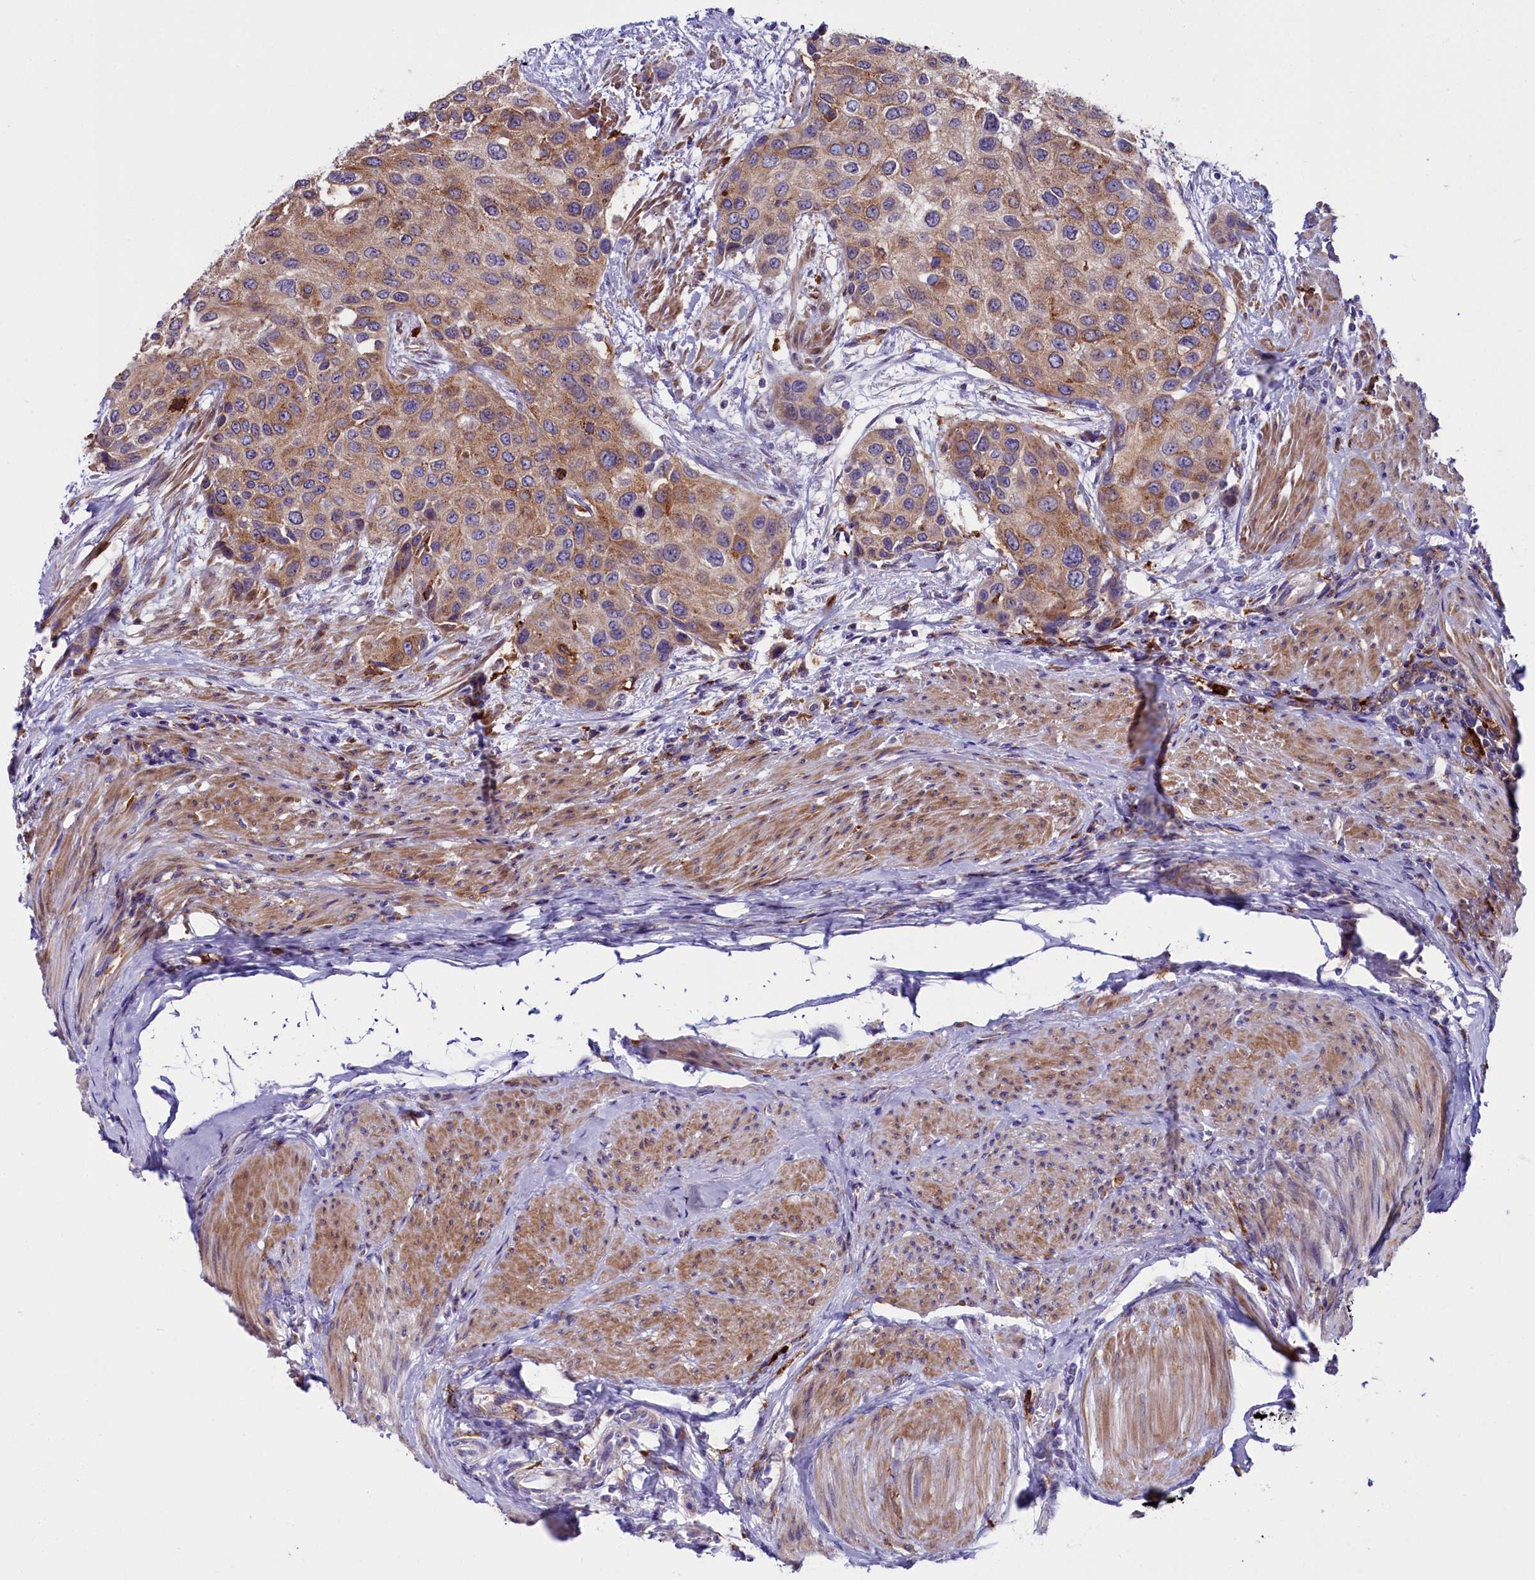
{"staining": {"intensity": "moderate", "quantity": ">75%", "location": "cytoplasmic/membranous"}, "tissue": "urothelial cancer", "cell_type": "Tumor cells", "image_type": "cancer", "snomed": [{"axis": "morphology", "description": "Normal tissue, NOS"}, {"axis": "morphology", "description": "Urothelial carcinoma, High grade"}, {"axis": "topography", "description": "Vascular tissue"}, {"axis": "topography", "description": "Urinary bladder"}], "caption": "The immunohistochemical stain highlights moderate cytoplasmic/membranous positivity in tumor cells of urothelial cancer tissue.", "gene": "IL20RA", "patient": {"sex": "female", "age": 56}}